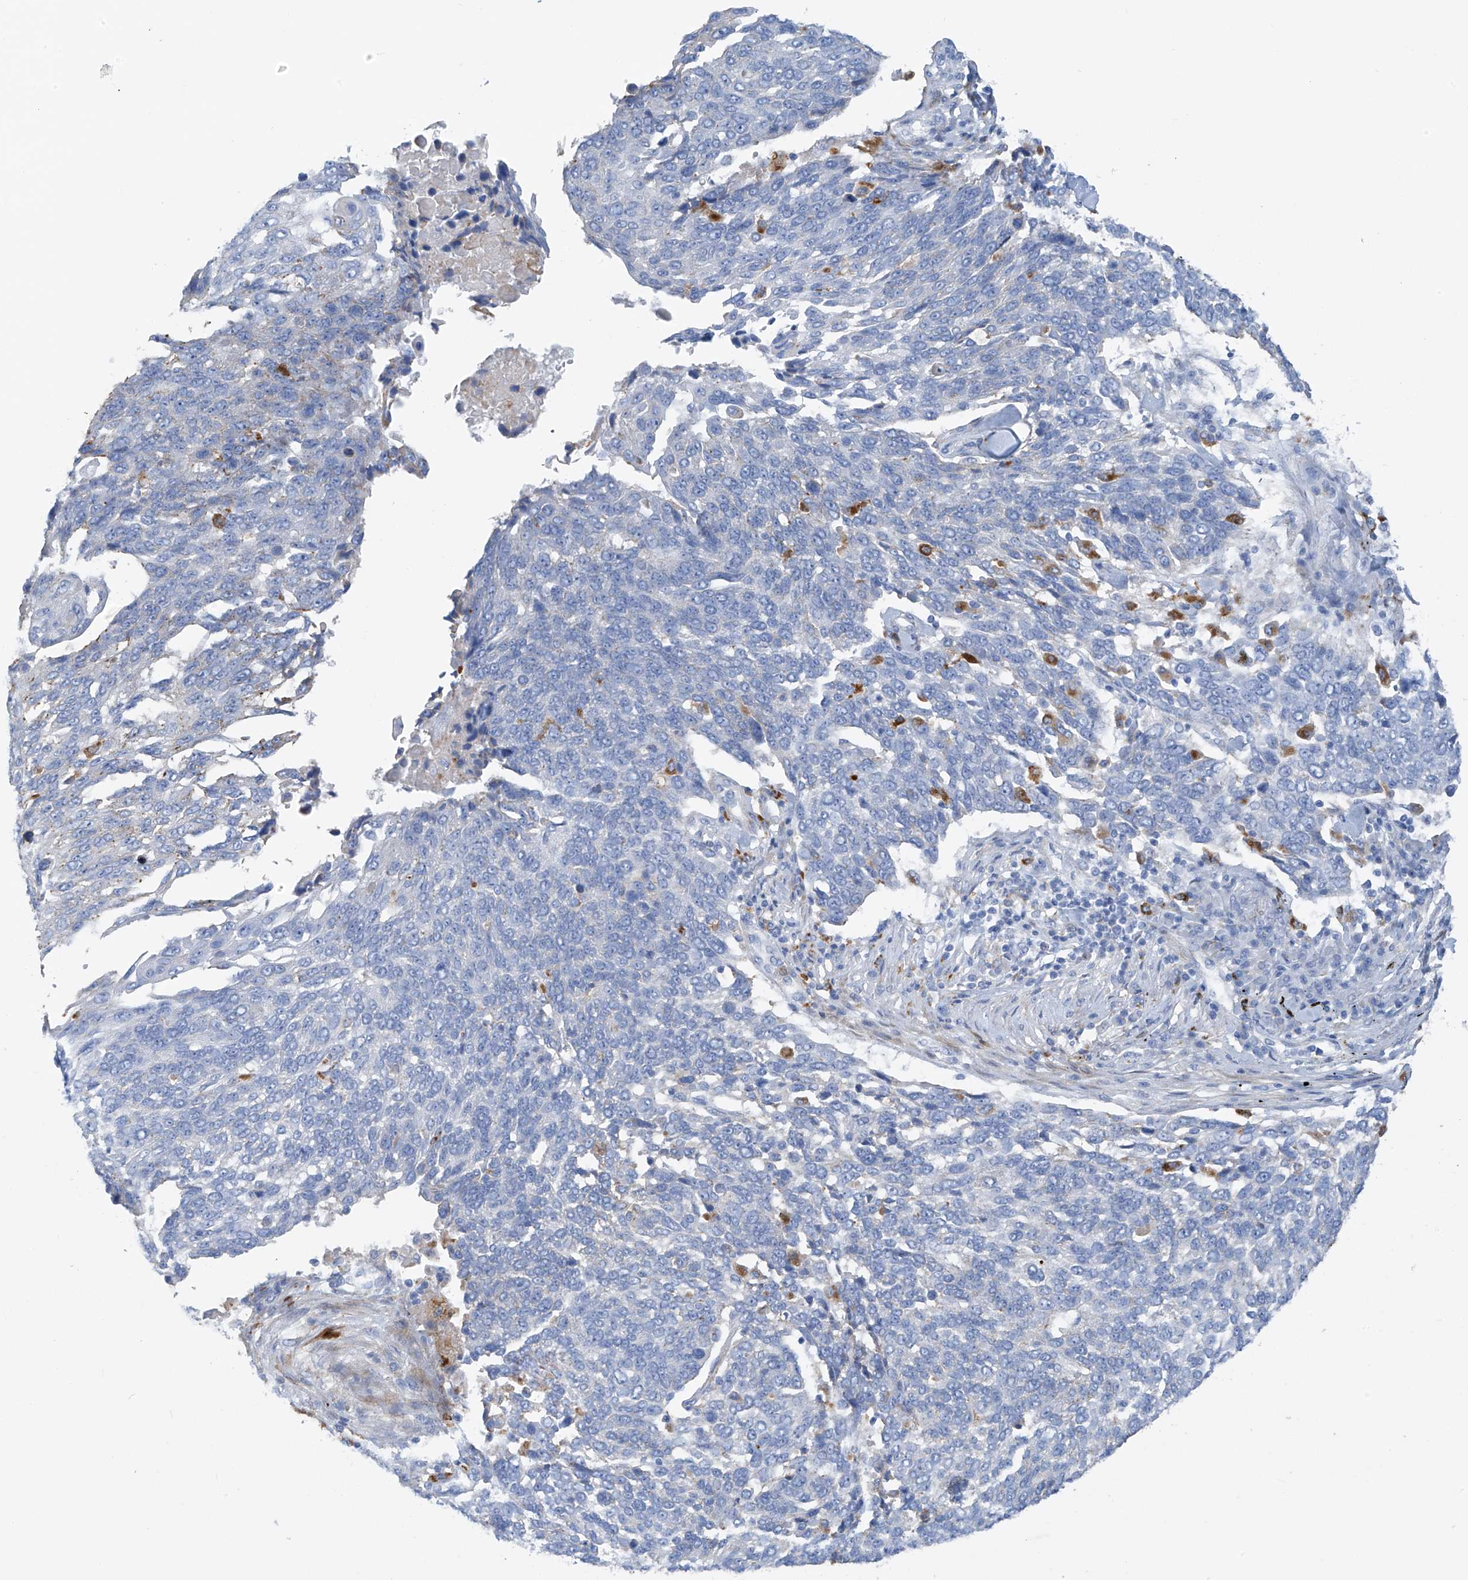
{"staining": {"intensity": "negative", "quantity": "none", "location": "none"}, "tissue": "lung cancer", "cell_type": "Tumor cells", "image_type": "cancer", "snomed": [{"axis": "morphology", "description": "Squamous cell carcinoma, NOS"}, {"axis": "topography", "description": "Lung"}], "caption": "Immunohistochemistry (IHC) histopathology image of neoplastic tissue: human lung squamous cell carcinoma stained with DAB exhibits no significant protein expression in tumor cells.", "gene": "GLMP", "patient": {"sex": "male", "age": 66}}